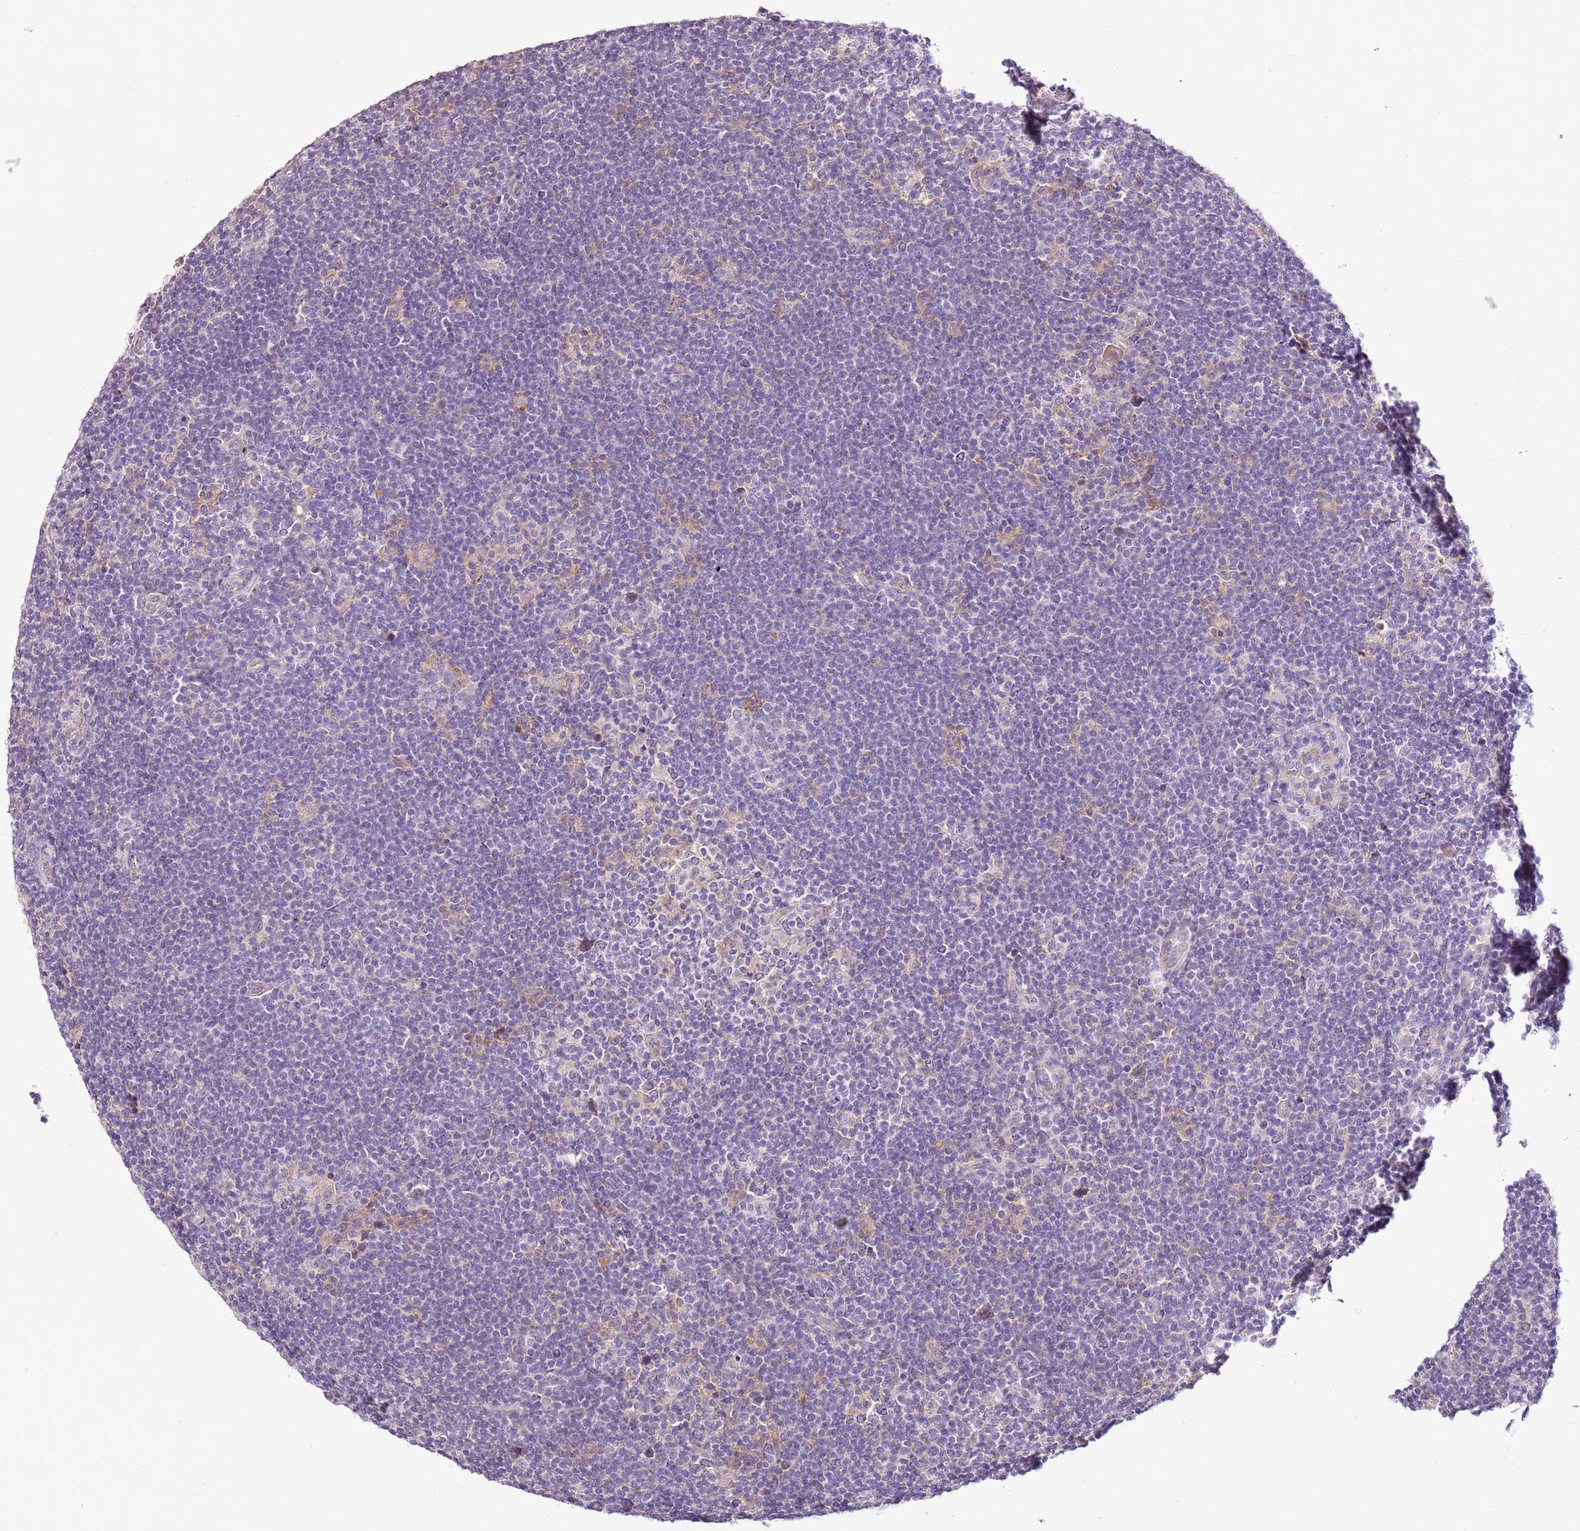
{"staining": {"intensity": "weak", "quantity": "<25%", "location": "cytoplasmic/membranous"}, "tissue": "lymphoma", "cell_type": "Tumor cells", "image_type": "cancer", "snomed": [{"axis": "morphology", "description": "Hodgkin's disease, NOS"}, {"axis": "topography", "description": "Lymph node"}], "caption": "Protein analysis of Hodgkin's disease demonstrates no significant expression in tumor cells.", "gene": "CMKLR1", "patient": {"sex": "female", "age": 57}}